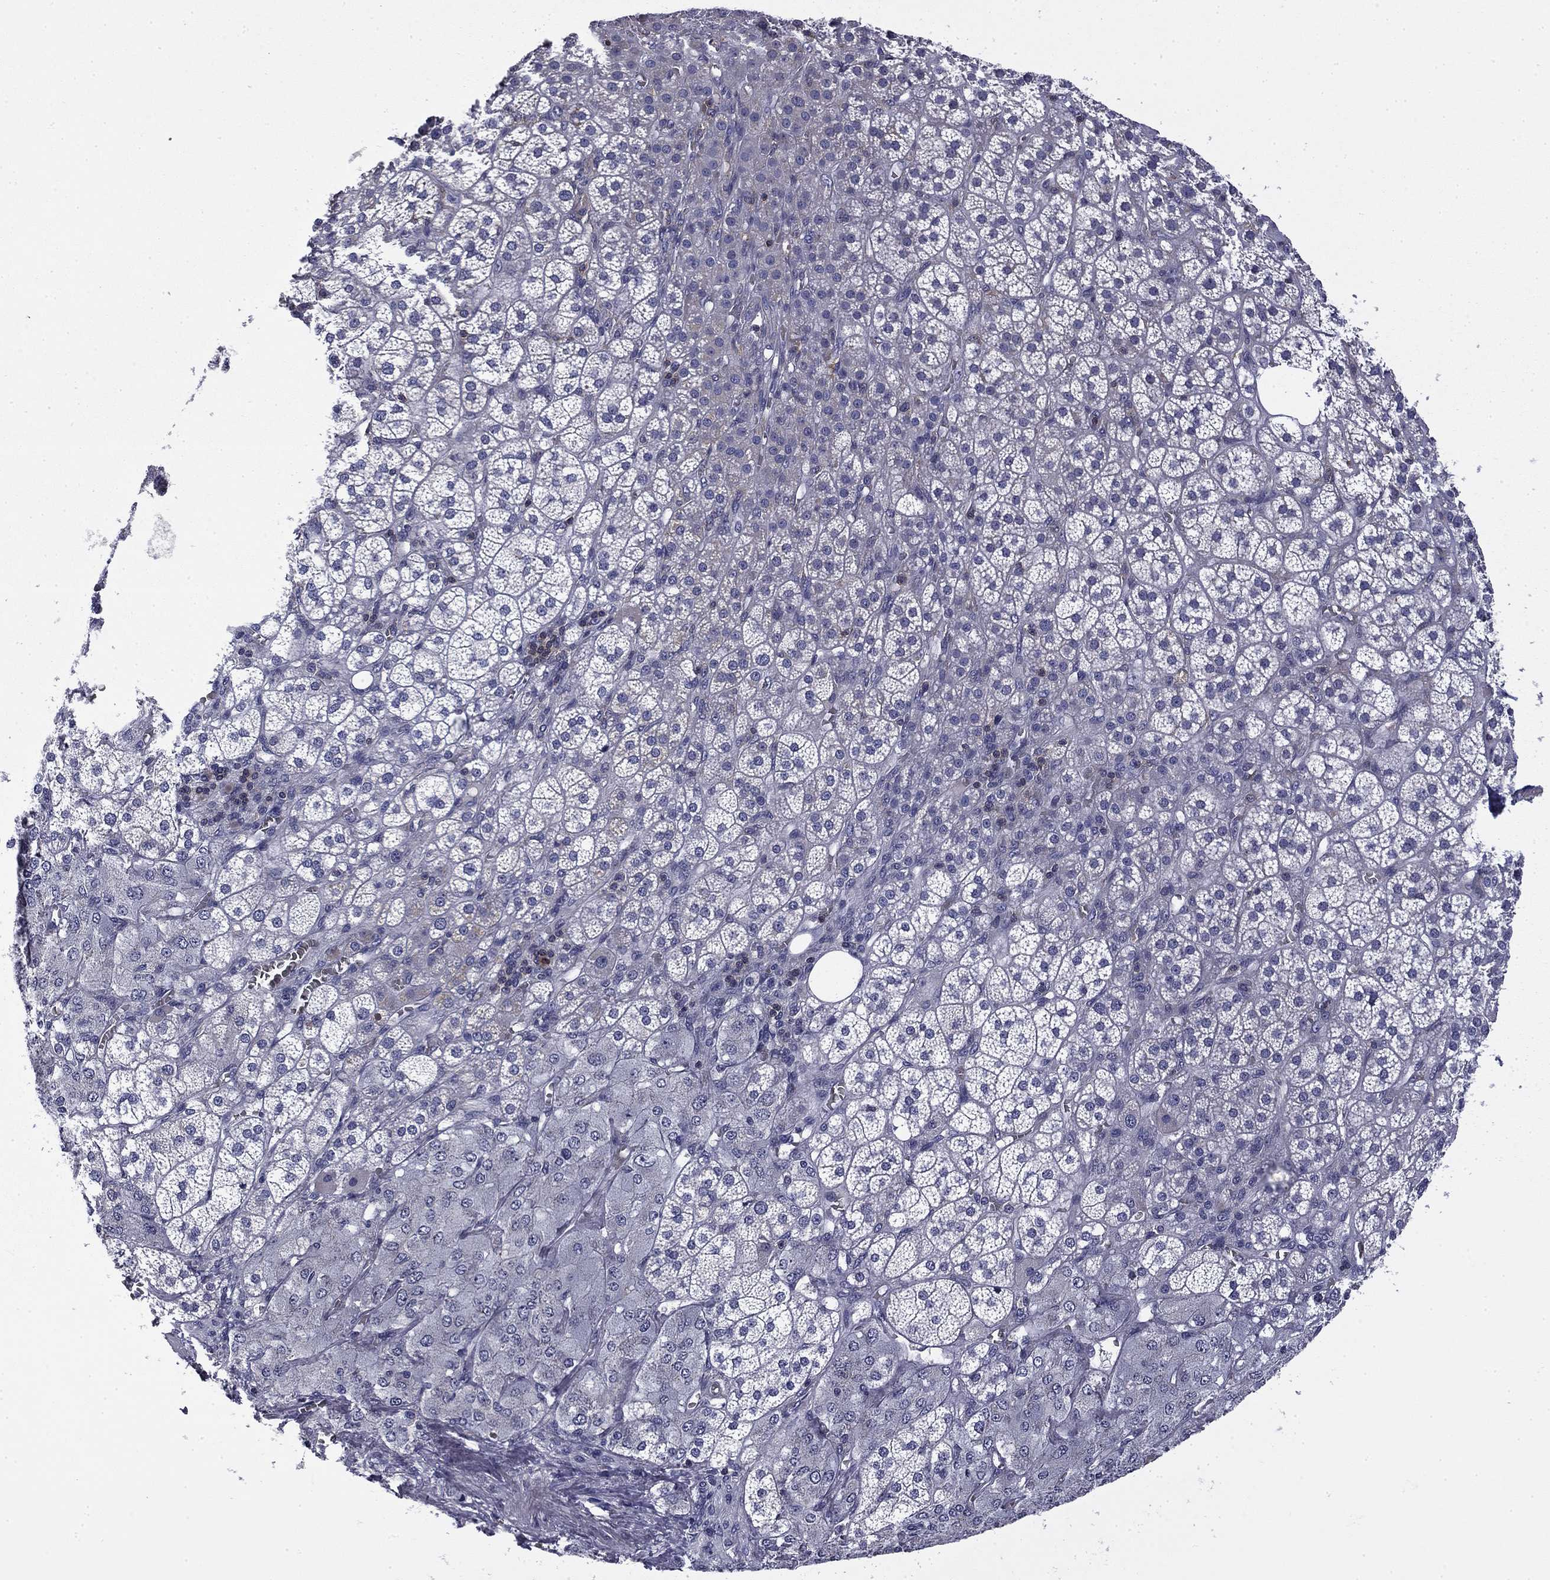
{"staining": {"intensity": "negative", "quantity": "none", "location": "none"}, "tissue": "adrenal gland", "cell_type": "Glandular cells", "image_type": "normal", "snomed": [{"axis": "morphology", "description": "Normal tissue, NOS"}, {"axis": "topography", "description": "Adrenal gland"}], "caption": "A photomicrograph of adrenal gland stained for a protein exhibits no brown staining in glandular cells. Brightfield microscopy of immunohistochemistry stained with DAB (3,3'-diaminobenzidine) (brown) and hematoxylin (blue), captured at high magnification.", "gene": "ARHGAP45", "patient": {"sex": "female", "age": 60}}